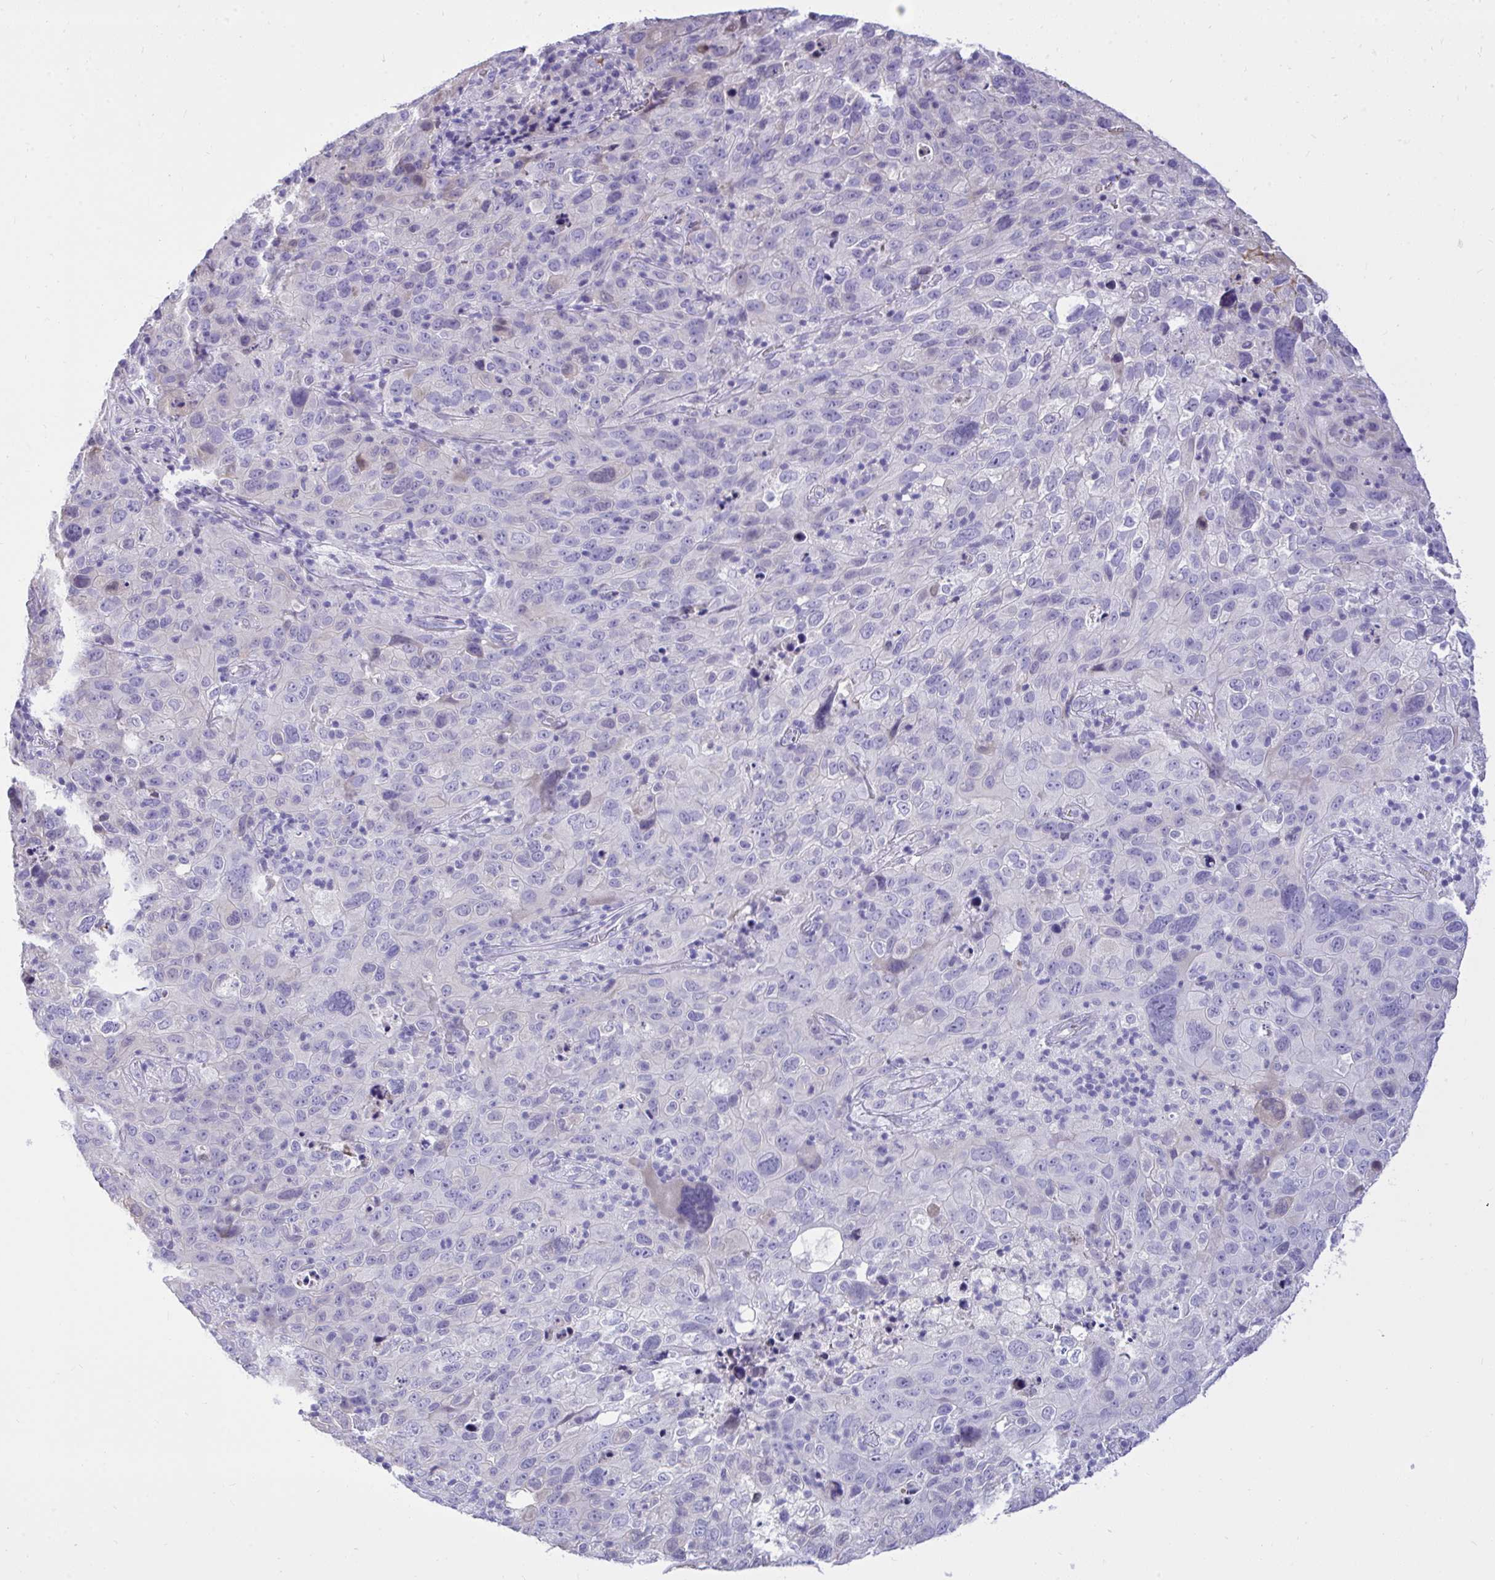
{"staining": {"intensity": "negative", "quantity": "none", "location": "none"}, "tissue": "cervical cancer", "cell_type": "Tumor cells", "image_type": "cancer", "snomed": [{"axis": "morphology", "description": "Squamous cell carcinoma, NOS"}, {"axis": "topography", "description": "Cervix"}], "caption": "Photomicrograph shows no significant protein positivity in tumor cells of cervical cancer (squamous cell carcinoma).", "gene": "HRG", "patient": {"sex": "female", "age": 44}}